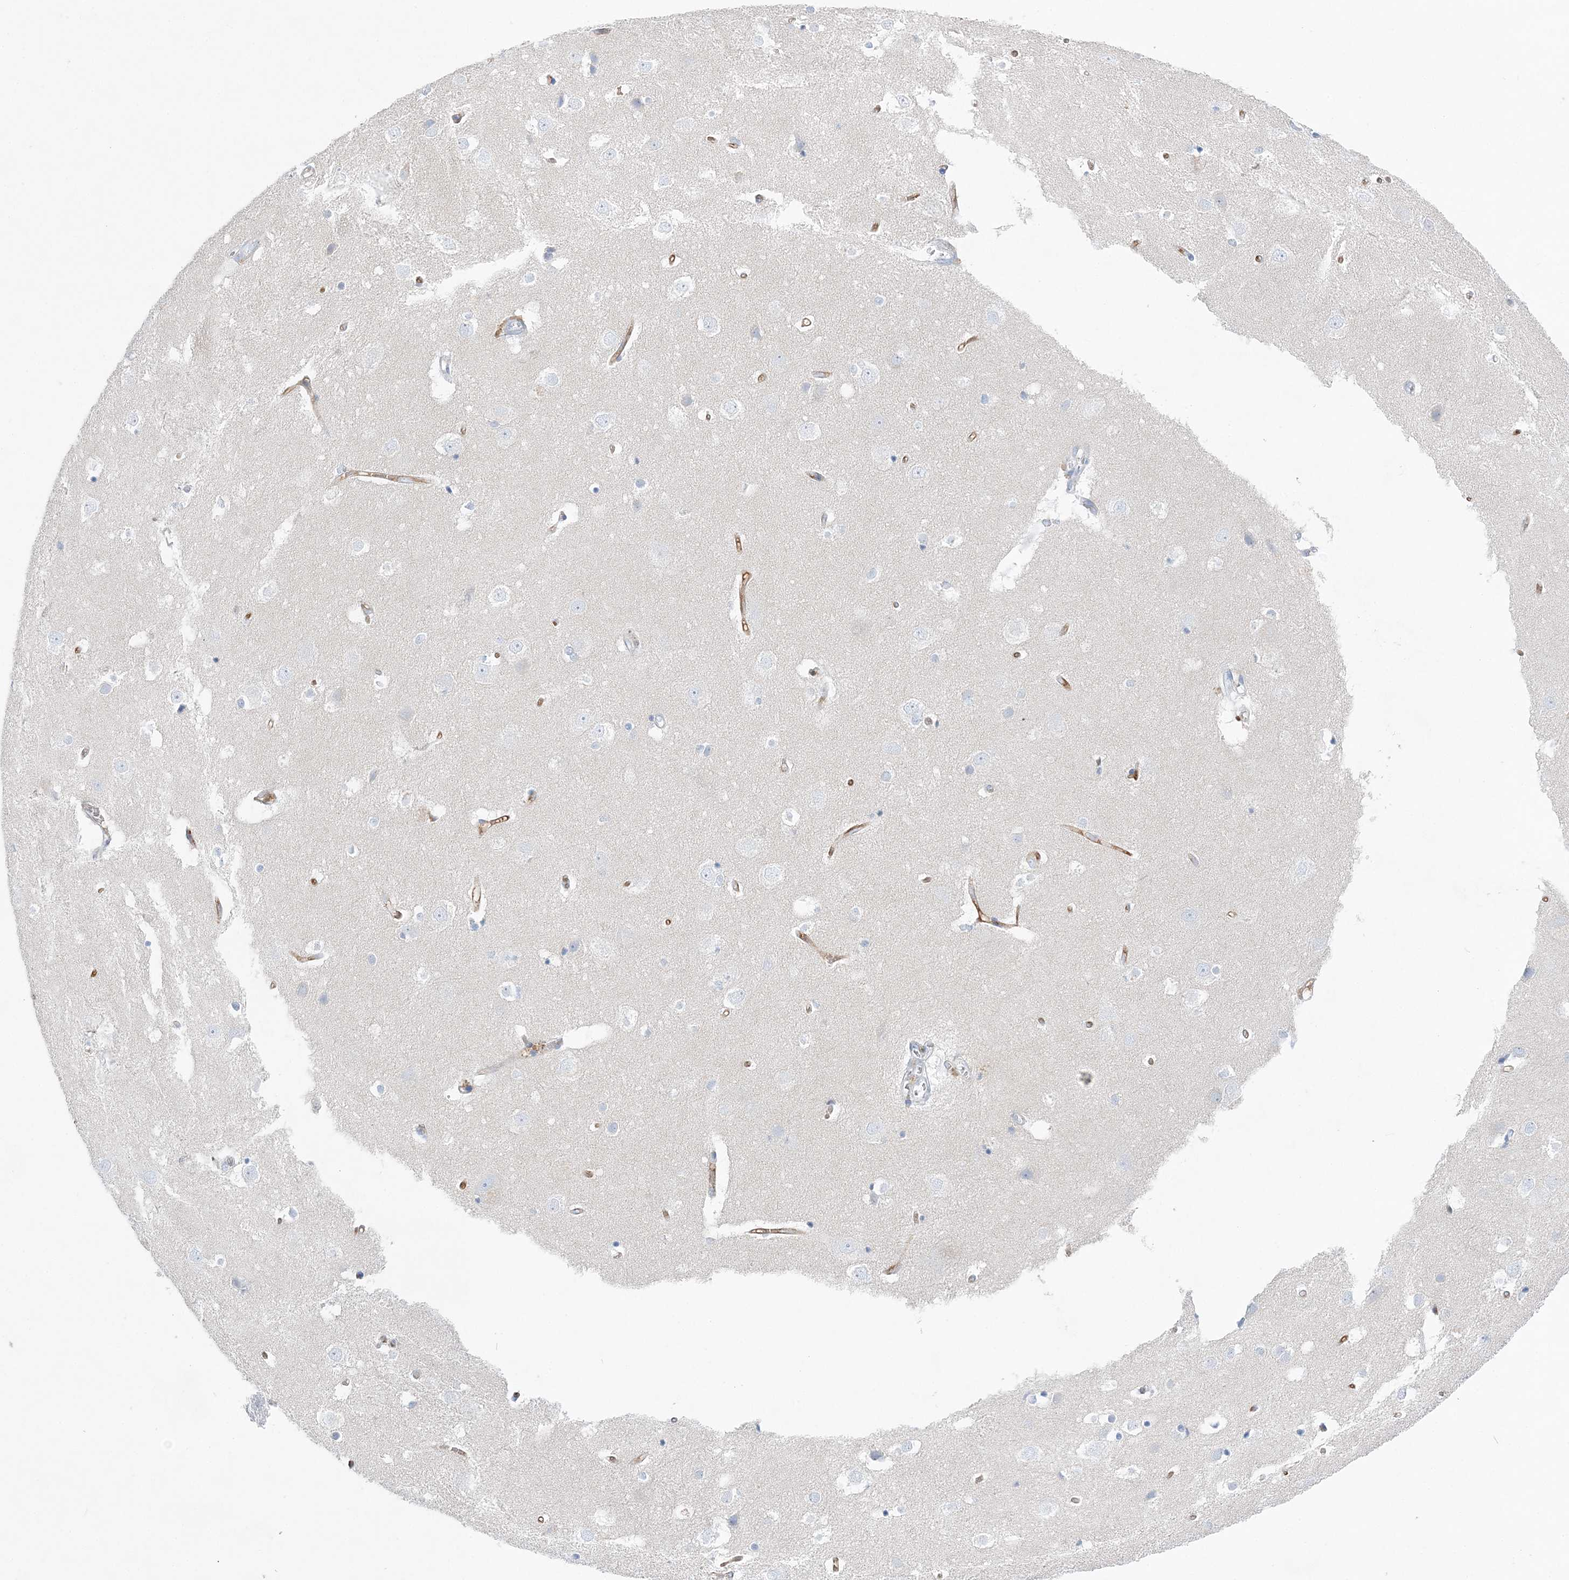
{"staining": {"intensity": "moderate", "quantity": "25%-75%", "location": "cytoplasmic/membranous"}, "tissue": "cerebral cortex", "cell_type": "Endothelial cells", "image_type": "normal", "snomed": [{"axis": "morphology", "description": "Normal tissue, NOS"}, {"axis": "topography", "description": "Cerebral cortex"}], "caption": "The image reveals staining of normal cerebral cortex, revealing moderate cytoplasmic/membranous protein positivity (brown color) within endothelial cells.", "gene": "SLC5A6", "patient": {"sex": "male", "age": 54}}